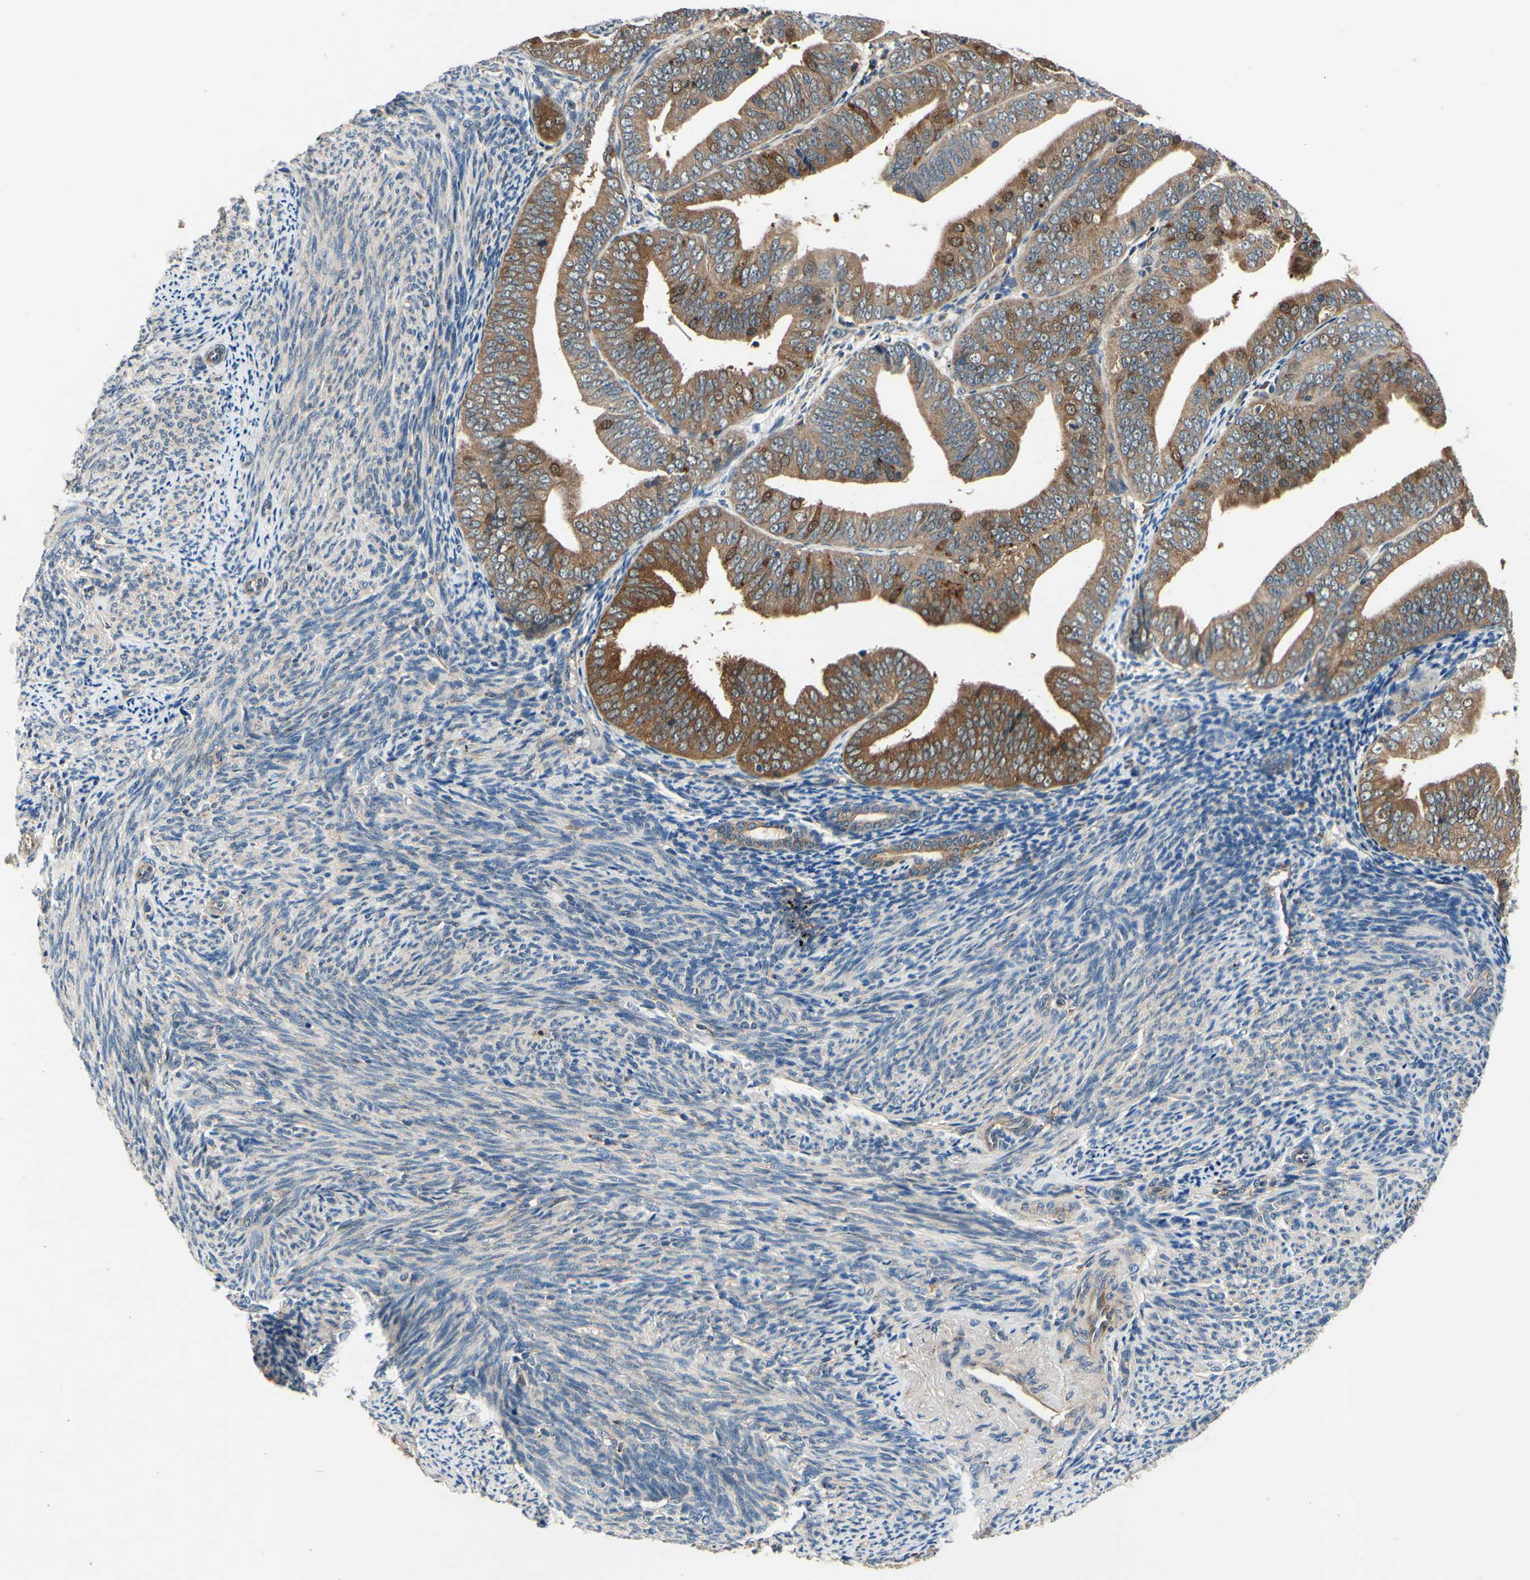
{"staining": {"intensity": "moderate", "quantity": "25%-75%", "location": "cytoplasmic/membranous"}, "tissue": "endometrial cancer", "cell_type": "Tumor cells", "image_type": "cancer", "snomed": [{"axis": "morphology", "description": "Adenocarcinoma, NOS"}, {"axis": "topography", "description": "Endometrium"}], "caption": "Immunohistochemistry staining of endometrial cancer, which demonstrates medium levels of moderate cytoplasmic/membranous staining in about 25%-75% of tumor cells indicating moderate cytoplasmic/membranous protein expression. The staining was performed using DAB (3,3'-diaminobenzidine) (brown) for protein detection and nuclei were counterstained in hematoxylin (blue).", "gene": "PLA2G4A", "patient": {"sex": "female", "age": 63}}